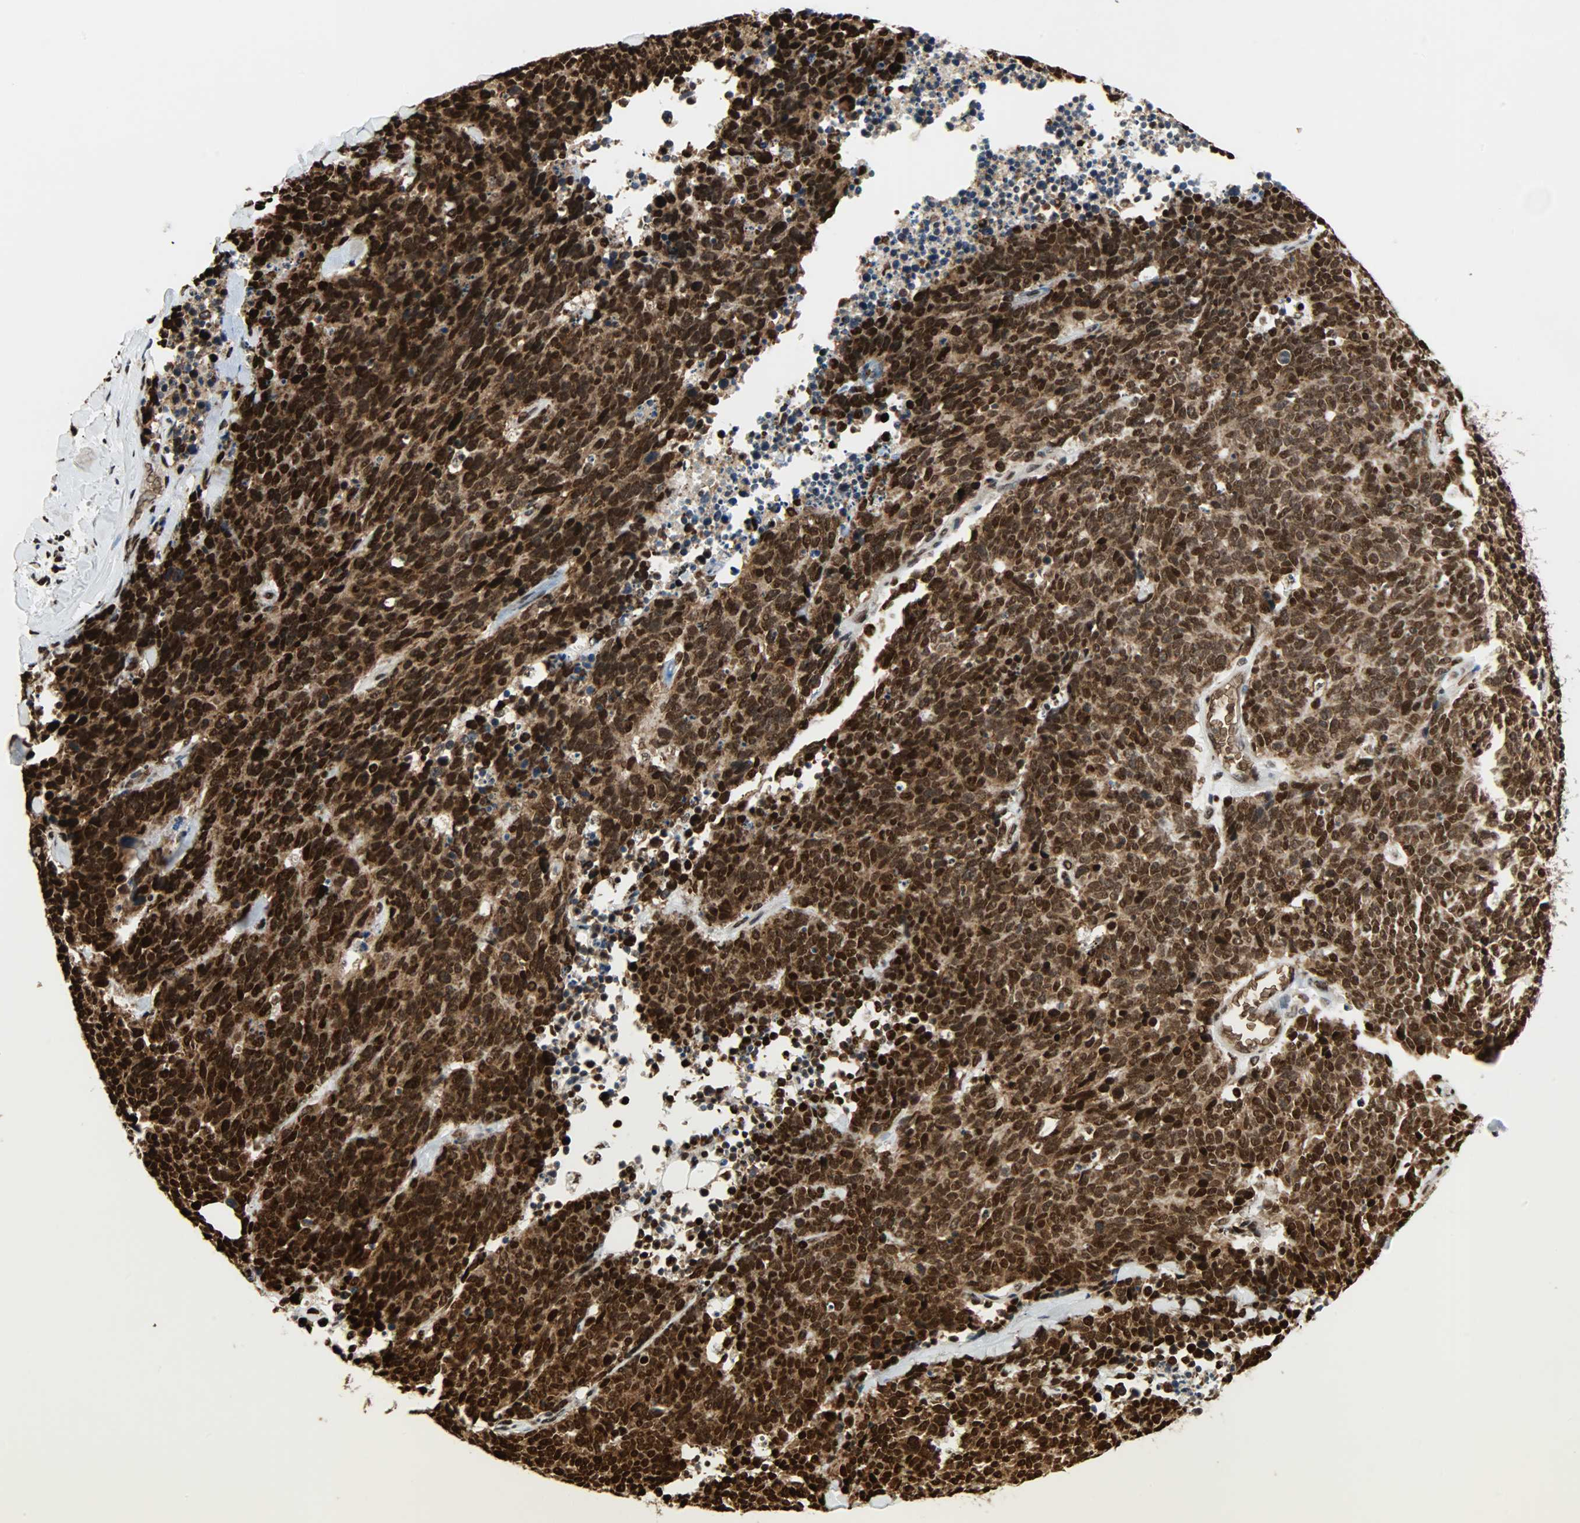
{"staining": {"intensity": "strong", "quantity": ">75%", "location": "cytoplasmic/membranous,nuclear"}, "tissue": "lung cancer", "cell_type": "Tumor cells", "image_type": "cancer", "snomed": [{"axis": "morphology", "description": "Neoplasm, malignant, NOS"}, {"axis": "topography", "description": "Lung"}], "caption": "Immunohistochemical staining of human neoplasm (malignant) (lung) exhibits high levels of strong cytoplasmic/membranous and nuclear protein staining in approximately >75% of tumor cells.", "gene": "SNAI1", "patient": {"sex": "female", "age": 58}}